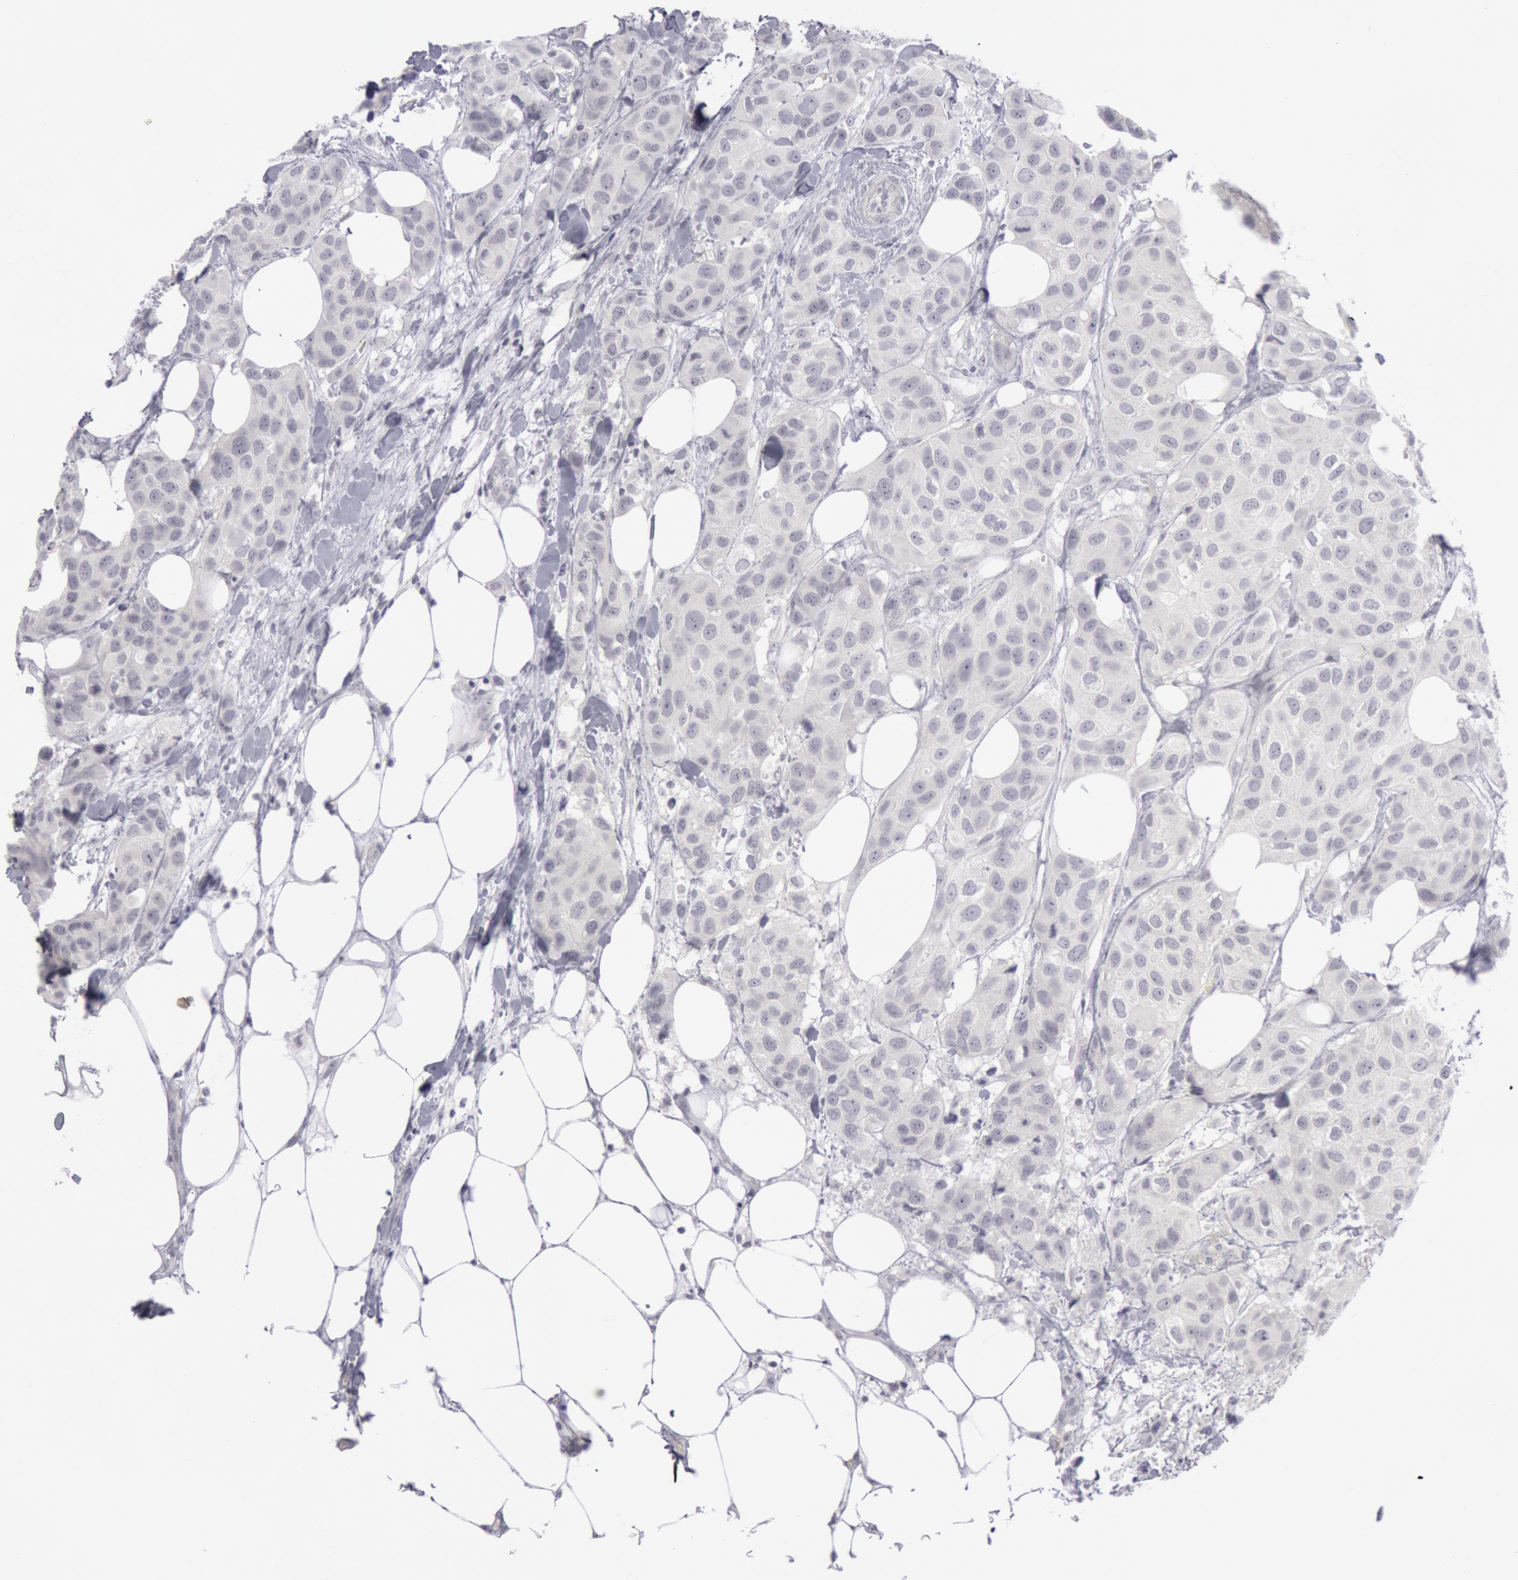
{"staining": {"intensity": "negative", "quantity": "none", "location": "none"}, "tissue": "breast cancer", "cell_type": "Tumor cells", "image_type": "cancer", "snomed": [{"axis": "morphology", "description": "Duct carcinoma"}, {"axis": "topography", "description": "Breast"}], "caption": "Breast cancer (invasive ductal carcinoma) was stained to show a protein in brown. There is no significant staining in tumor cells.", "gene": "KRT16", "patient": {"sex": "female", "age": 68}}